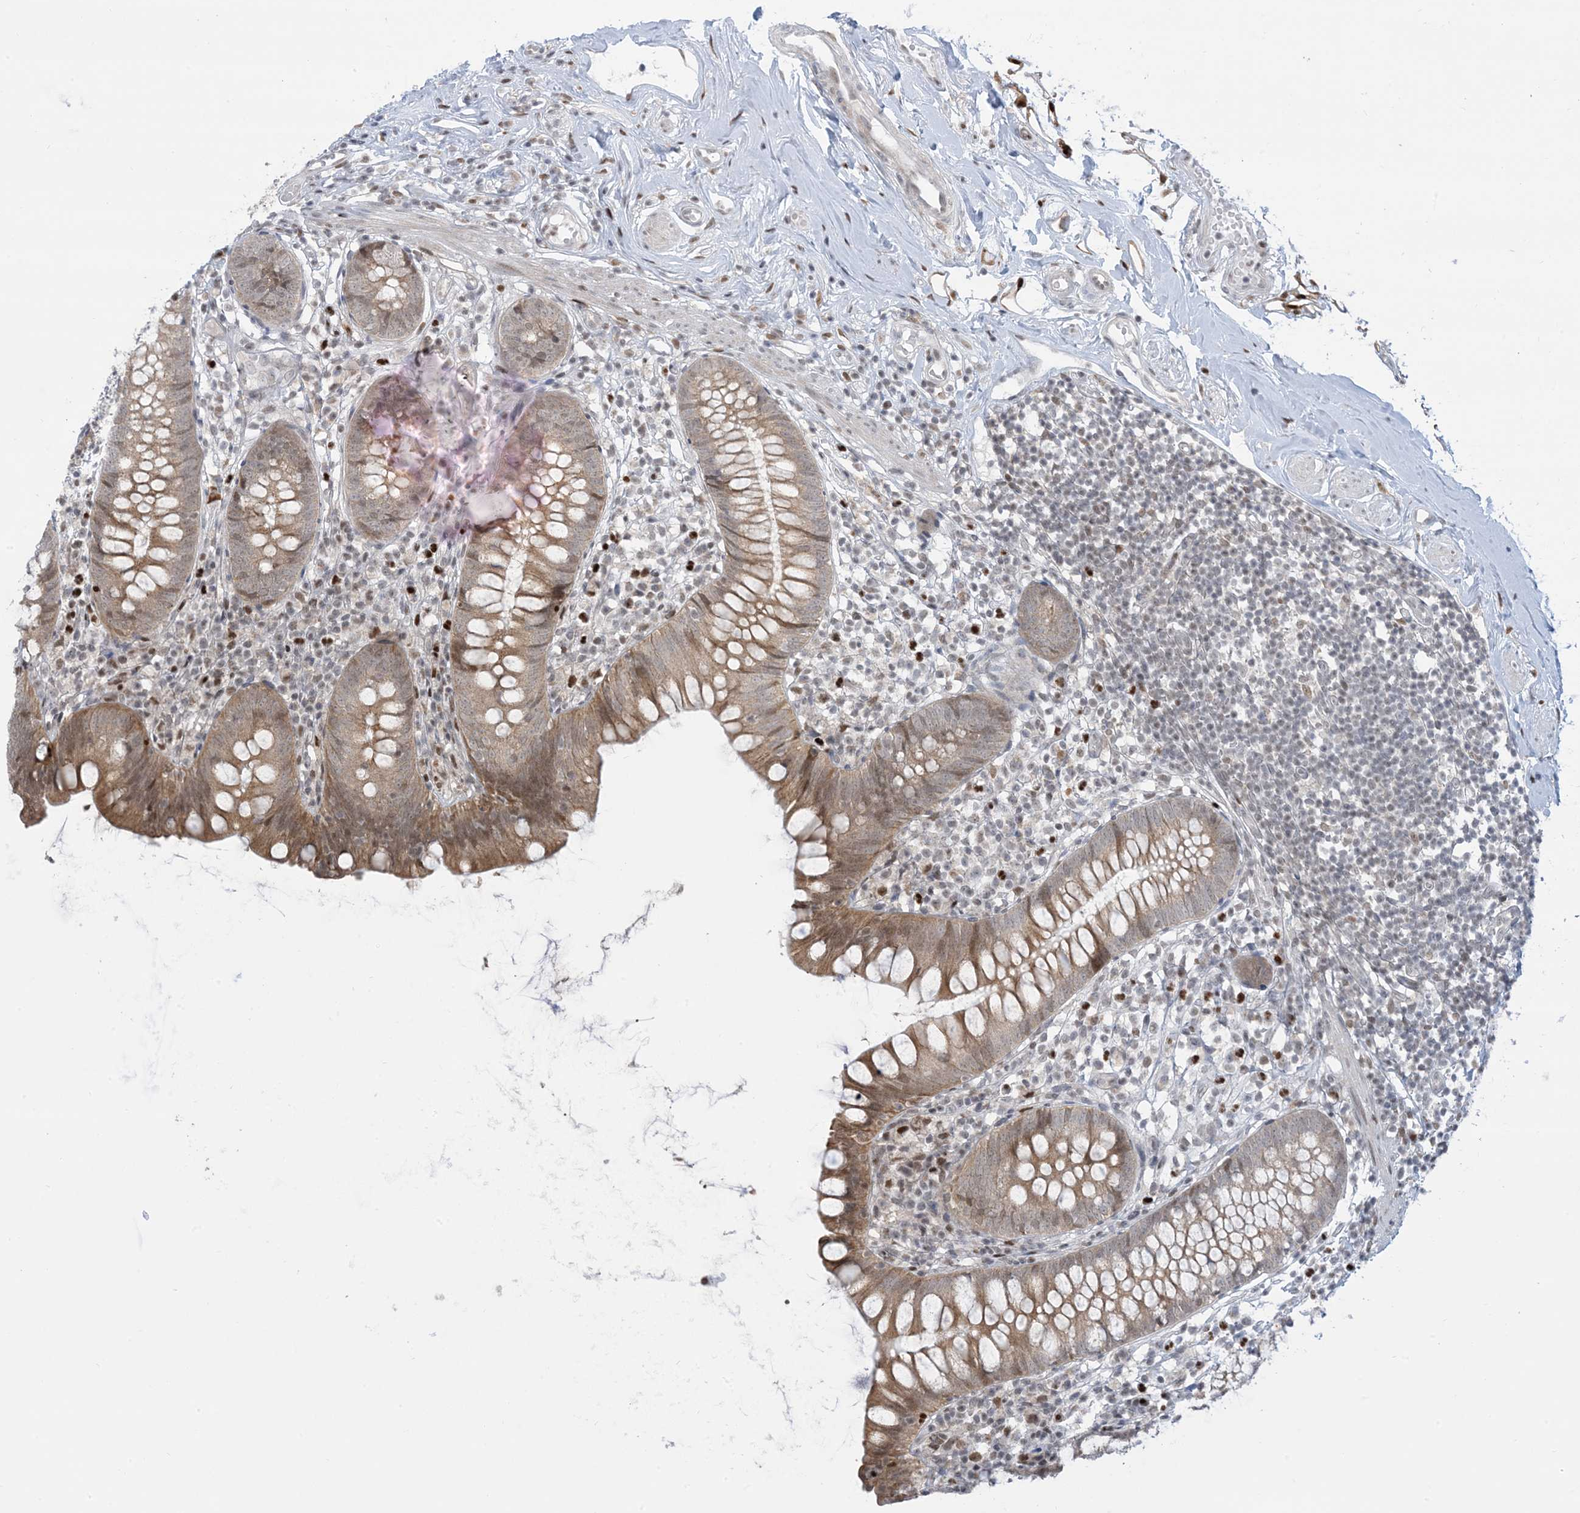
{"staining": {"intensity": "moderate", "quantity": ">75%", "location": "cytoplasmic/membranous"}, "tissue": "appendix", "cell_type": "Glandular cells", "image_type": "normal", "snomed": [{"axis": "morphology", "description": "Normal tissue, NOS"}, {"axis": "topography", "description": "Appendix"}], "caption": "A photomicrograph showing moderate cytoplasmic/membranous staining in approximately >75% of glandular cells in benign appendix, as visualized by brown immunohistochemical staining.", "gene": "TFPT", "patient": {"sex": "female", "age": 62}}